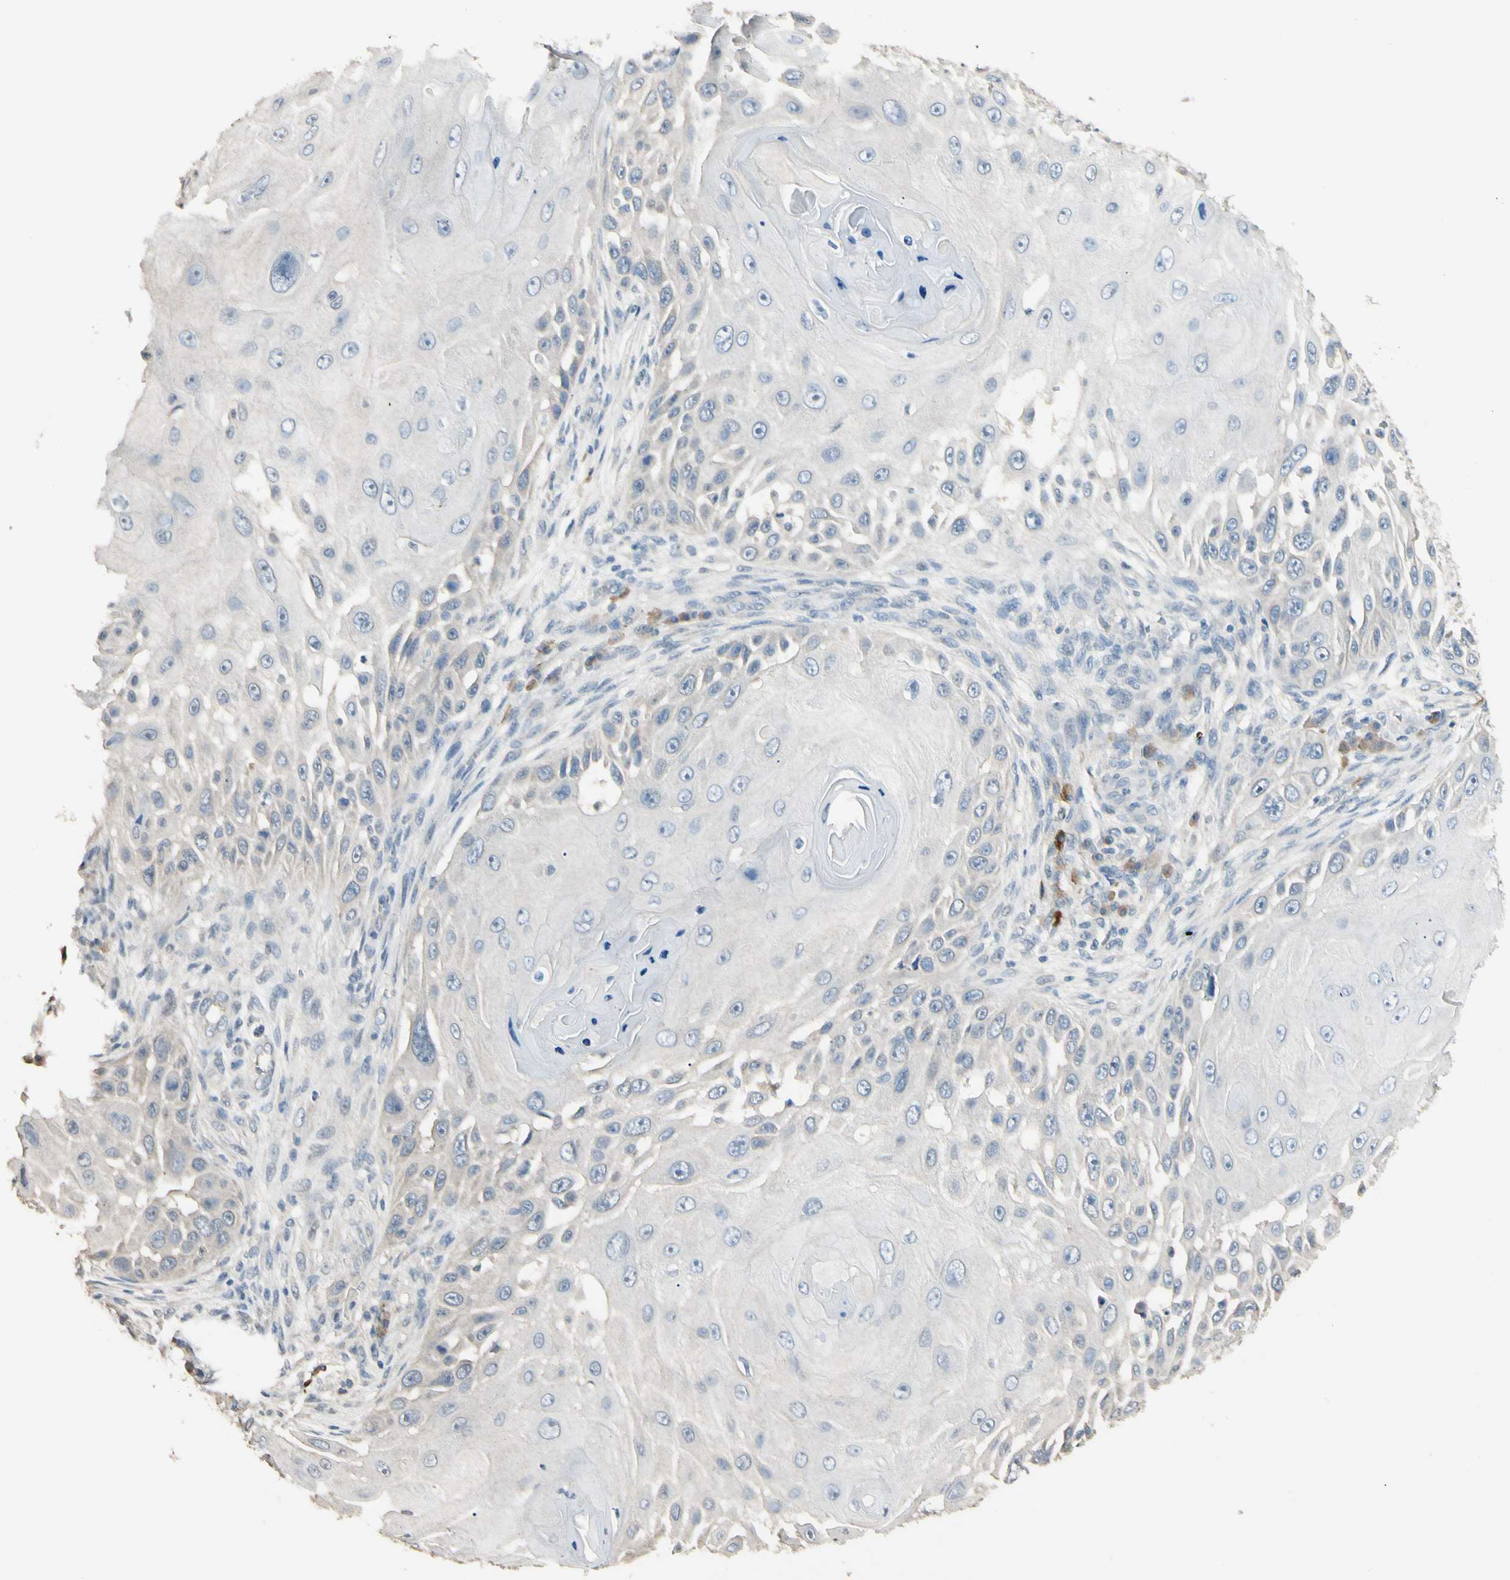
{"staining": {"intensity": "negative", "quantity": "none", "location": "none"}, "tissue": "skin cancer", "cell_type": "Tumor cells", "image_type": "cancer", "snomed": [{"axis": "morphology", "description": "Squamous cell carcinoma, NOS"}, {"axis": "topography", "description": "Skin"}], "caption": "Skin cancer stained for a protein using IHC demonstrates no positivity tumor cells.", "gene": "GNE", "patient": {"sex": "female", "age": 44}}